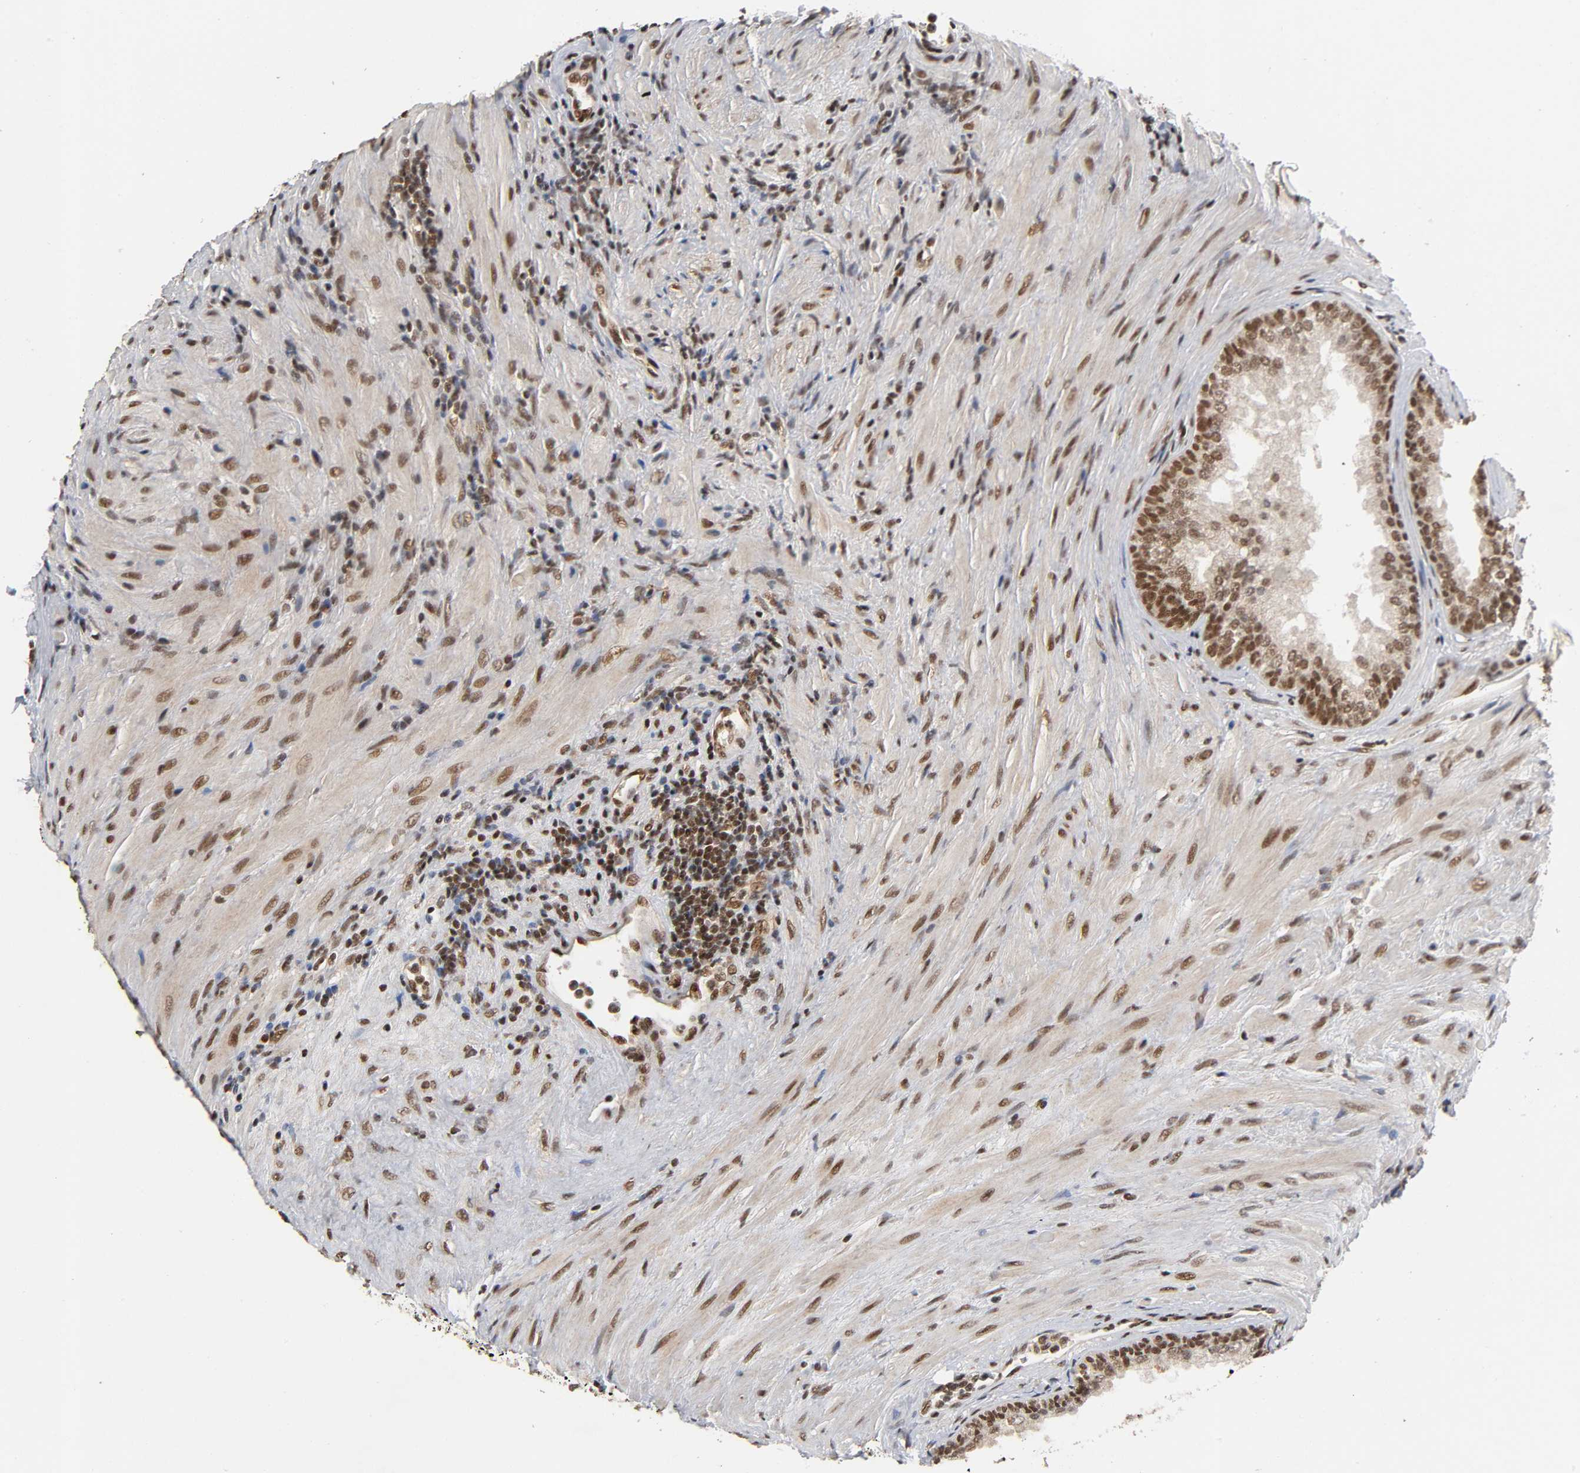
{"staining": {"intensity": "strong", "quantity": "25%-75%", "location": "cytoplasmic/membranous,nuclear"}, "tissue": "prostate", "cell_type": "Glandular cells", "image_type": "normal", "snomed": [{"axis": "morphology", "description": "Normal tissue, NOS"}, {"axis": "topography", "description": "Prostate"}], "caption": "A high amount of strong cytoplasmic/membranous,nuclear staining is identified in about 25%-75% of glandular cells in normal prostate. (IHC, brightfield microscopy, high magnification).", "gene": "ZNF384", "patient": {"sex": "male", "age": 76}}